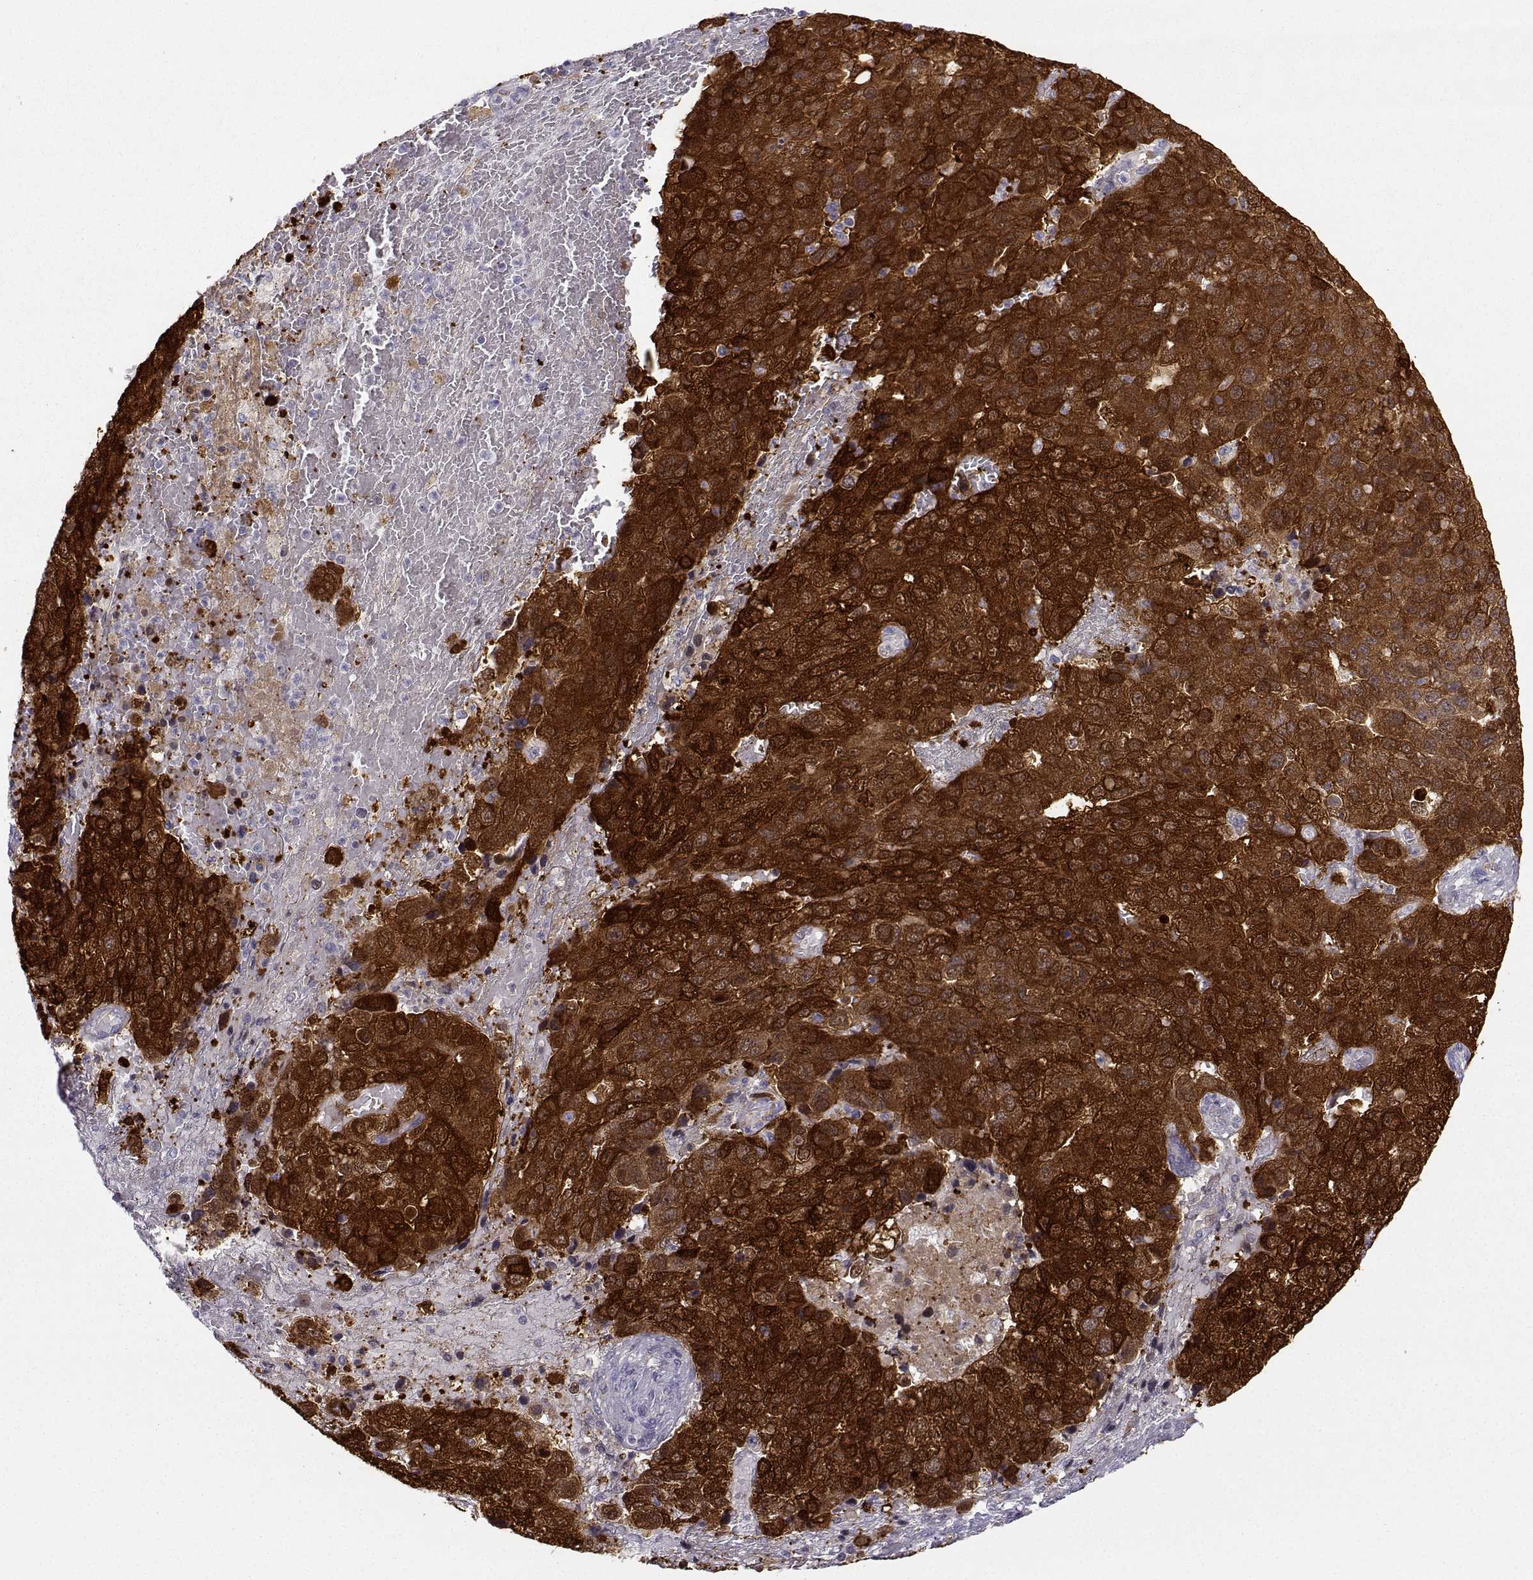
{"staining": {"intensity": "strong", "quantity": ">75%", "location": "cytoplasmic/membranous"}, "tissue": "pancreatic cancer", "cell_type": "Tumor cells", "image_type": "cancer", "snomed": [{"axis": "morphology", "description": "Adenocarcinoma, NOS"}, {"axis": "topography", "description": "Pancreas"}], "caption": "Immunohistochemistry micrograph of neoplastic tissue: pancreatic cancer (adenocarcinoma) stained using immunohistochemistry (IHC) shows high levels of strong protein expression localized specifically in the cytoplasmic/membranous of tumor cells, appearing as a cytoplasmic/membranous brown color.", "gene": "NQO1", "patient": {"sex": "female", "age": 61}}